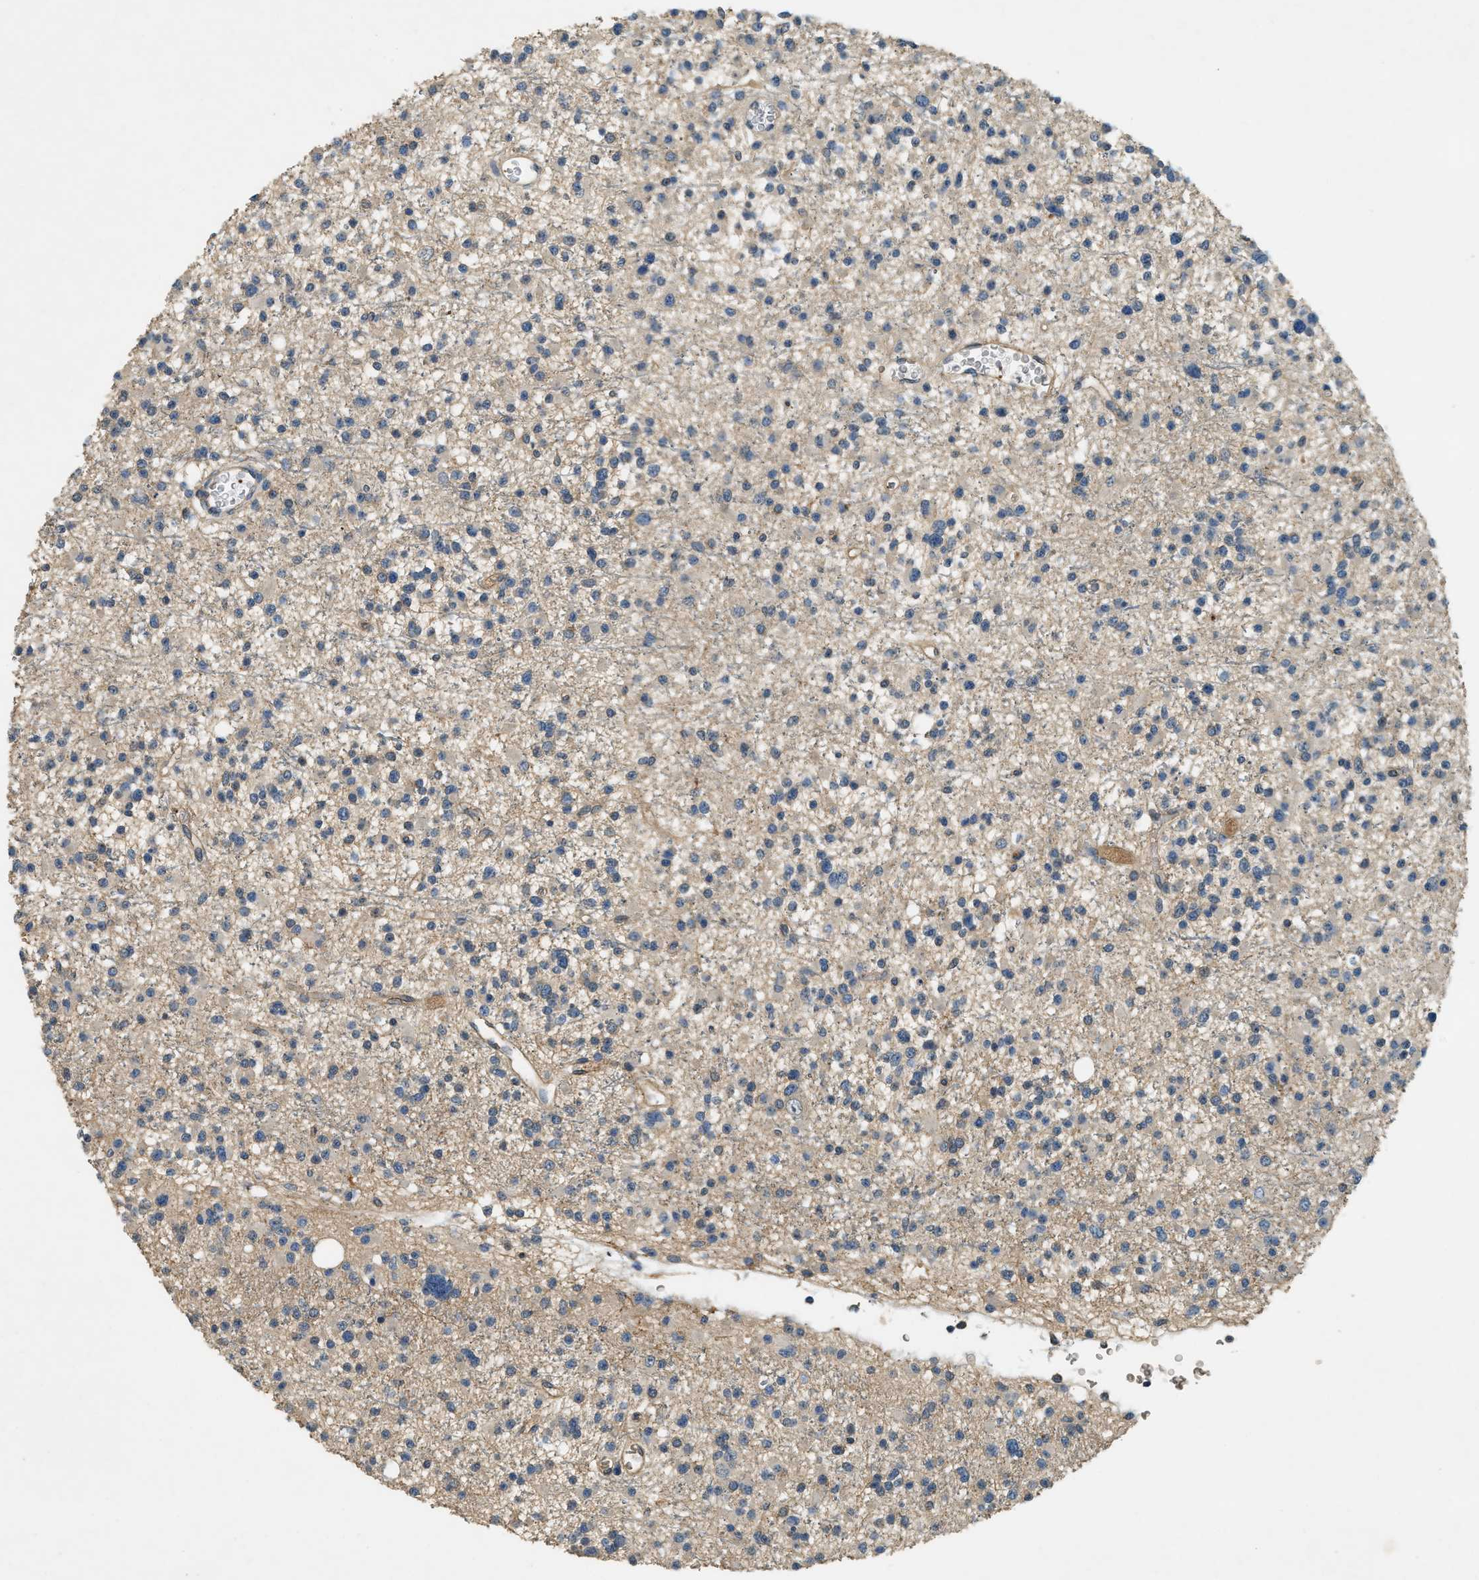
{"staining": {"intensity": "weak", "quantity": "<25%", "location": "cytoplasmic/membranous"}, "tissue": "glioma", "cell_type": "Tumor cells", "image_type": "cancer", "snomed": [{"axis": "morphology", "description": "Glioma, malignant, Low grade"}, {"axis": "topography", "description": "Brain"}], "caption": "This is a micrograph of immunohistochemistry staining of glioma, which shows no positivity in tumor cells. (IHC, brightfield microscopy, high magnification).", "gene": "CFLAR", "patient": {"sex": "female", "age": 22}}